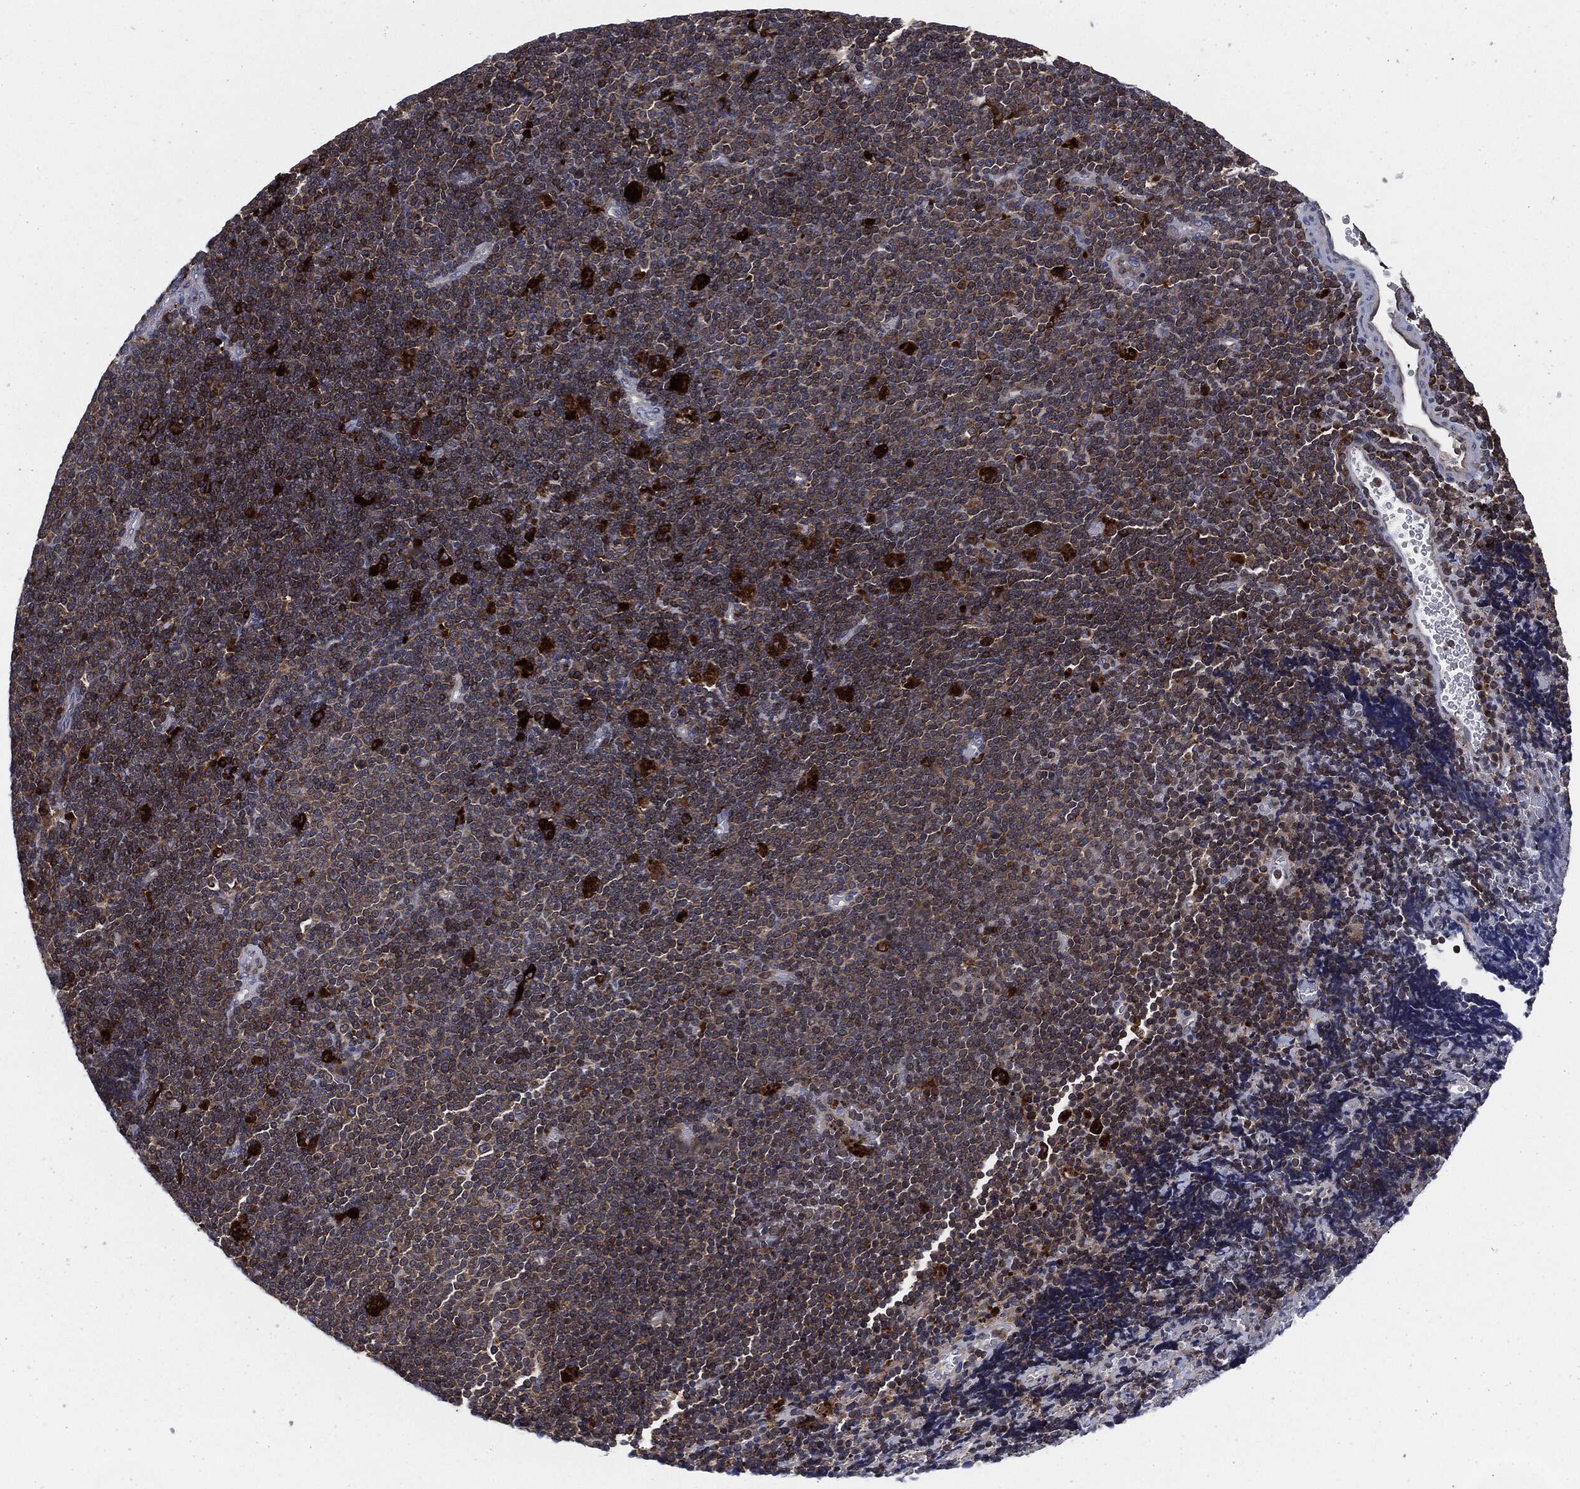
{"staining": {"intensity": "moderate", "quantity": ">75%", "location": "cytoplasmic/membranous"}, "tissue": "lymphoma", "cell_type": "Tumor cells", "image_type": "cancer", "snomed": [{"axis": "morphology", "description": "Malignant lymphoma, non-Hodgkin's type, Low grade"}, {"axis": "topography", "description": "Brain"}], "caption": "Immunohistochemical staining of human low-grade malignant lymphoma, non-Hodgkin's type demonstrates medium levels of moderate cytoplasmic/membranous protein expression in about >75% of tumor cells.", "gene": "TMEM11", "patient": {"sex": "female", "age": 66}}